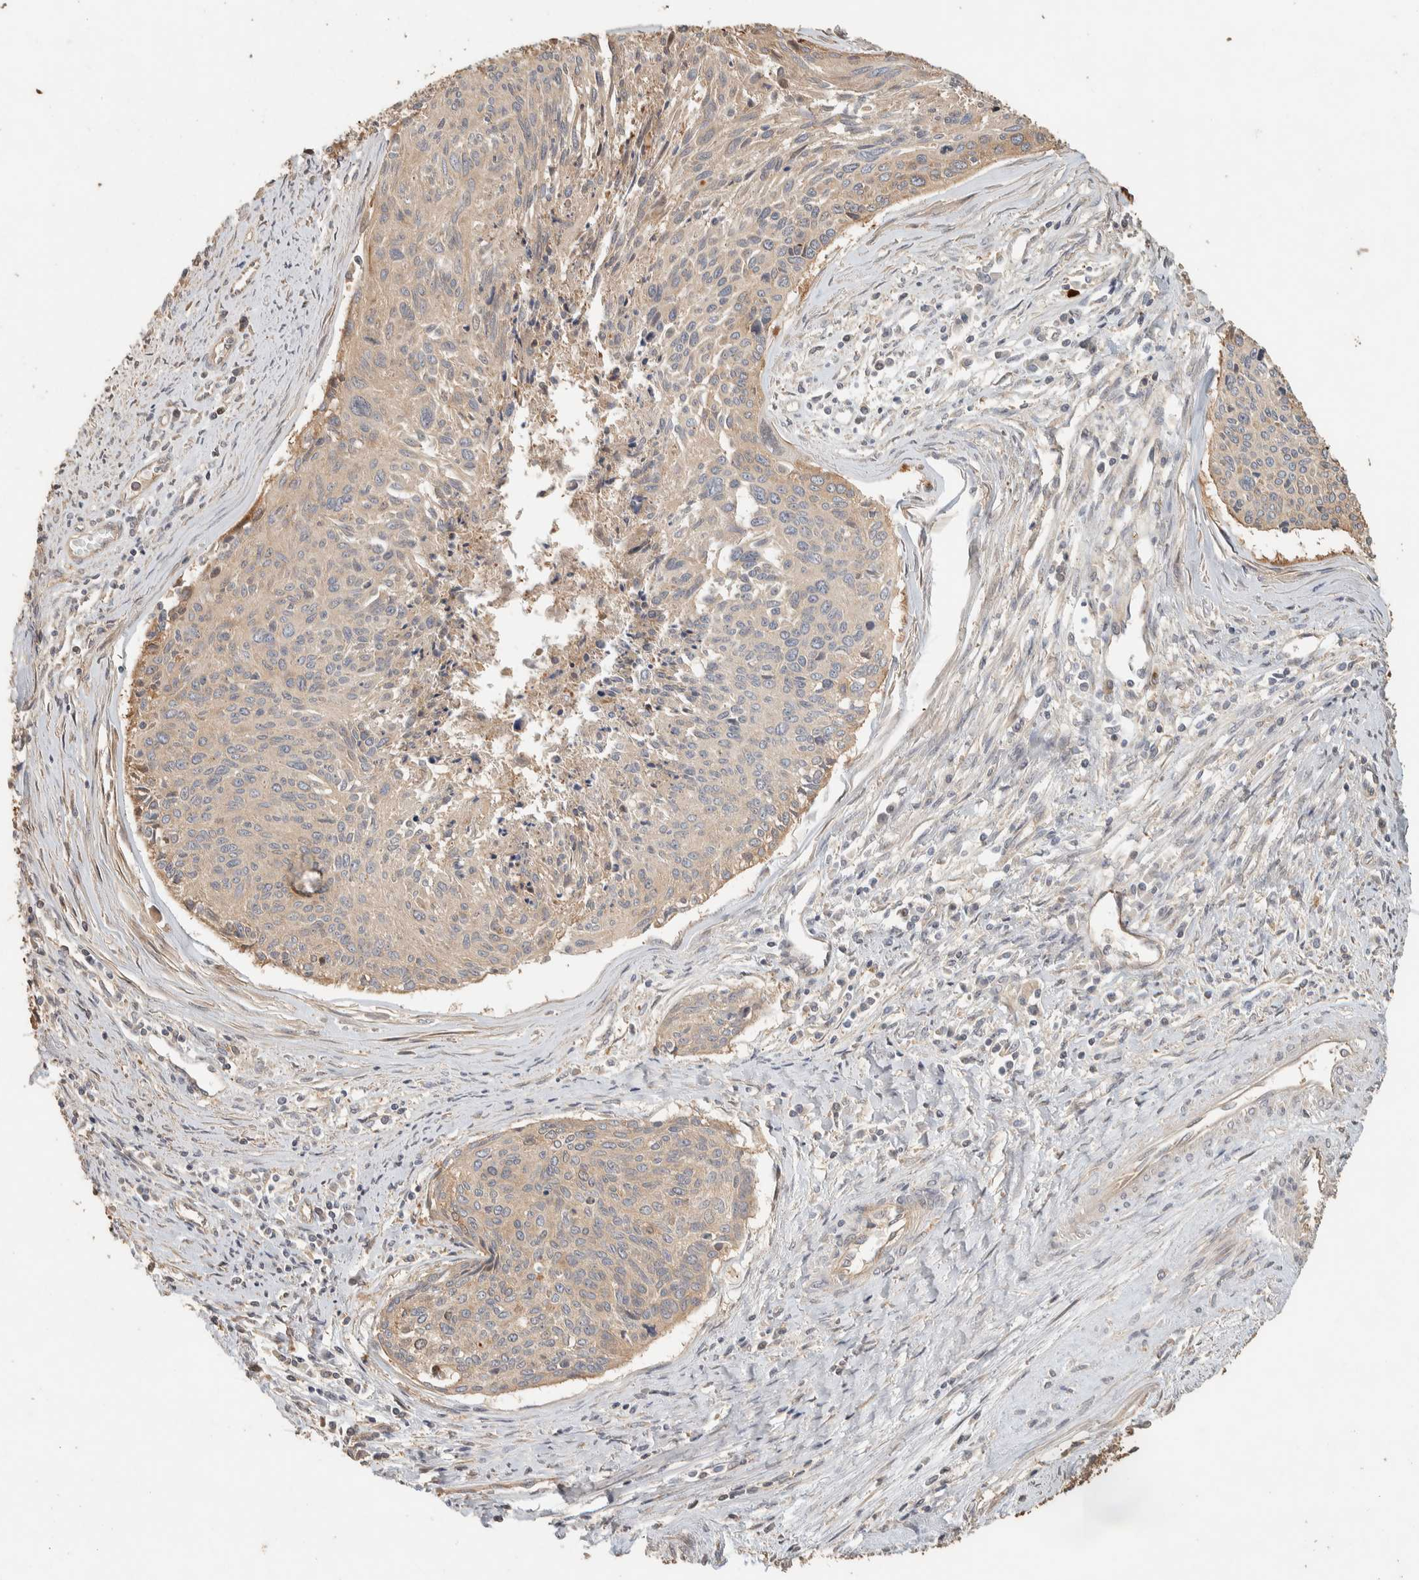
{"staining": {"intensity": "weak", "quantity": ">75%", "location": "cytoplasmic/membranous"}, "tissue": "cervical cancer", "cell_type": "Tumor cells", "image_type": "cancer", "snomed": [{"axis": "morphology", "description": "Squamous cell carcinoma, NOS"}, {"axis": "topography", "description": "Cervix"}], "caption": "This photomicrograph displays cervical squamous cell carcinoma stained with immunohistochemistry (IHC) to label a protein in brown. The cytoplasmic/membranous of tumor cells show weak positivity for the protein. Nuclei are counter-stained blue.", "gene": "EXOC7", "patient": {"sex": "female", "age": 55}}